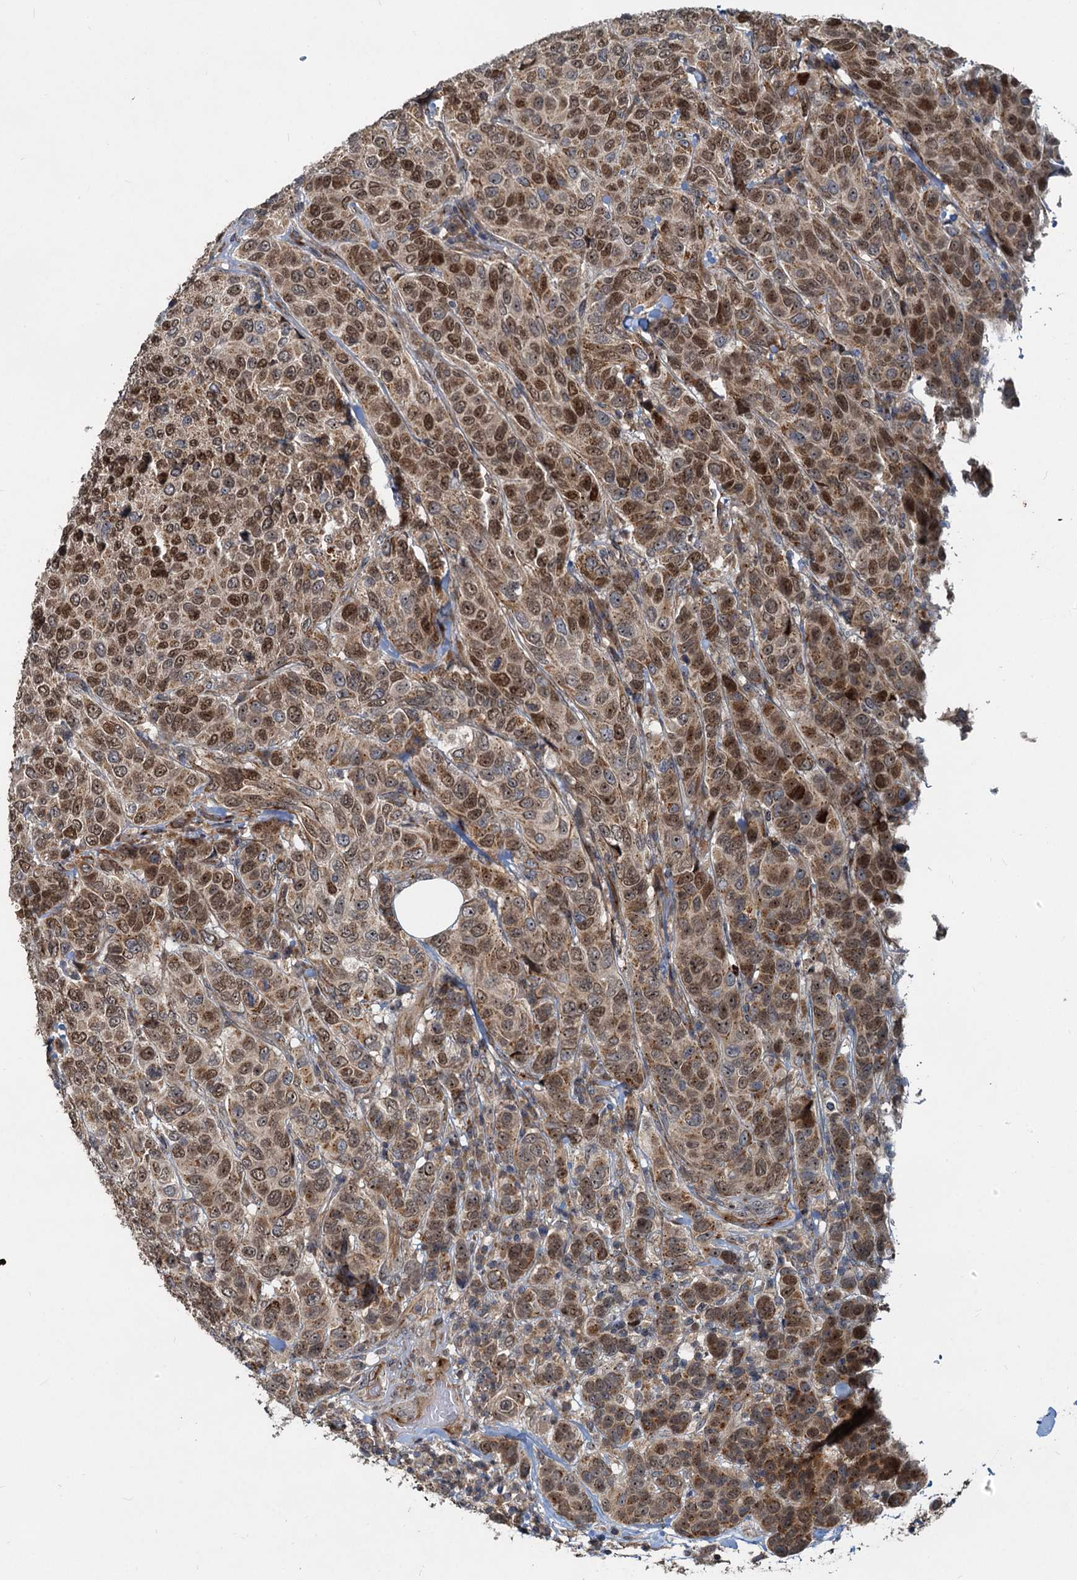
{"staining": {"intensity": "moderate", "quantity": ">75%", "location": "cytoplasmic/membranous,nuclear"}, "tissue": "breast cancer", "cell_type": "Tumor cells", "image_type": "cancer", "snomed": [{"axis": "morphology", "description": "Duct carcinoma"}, {"axis": "topography", "description": "Breast"}], "caption": "Tumor cells display moderate cytoplasmic/membranous and nuclear expression in about >75% of cells in breast cancer (infiltrating ductal carcinoma).", "gene": "CEP68", "patient": {"sex": "female", "age": 55}}